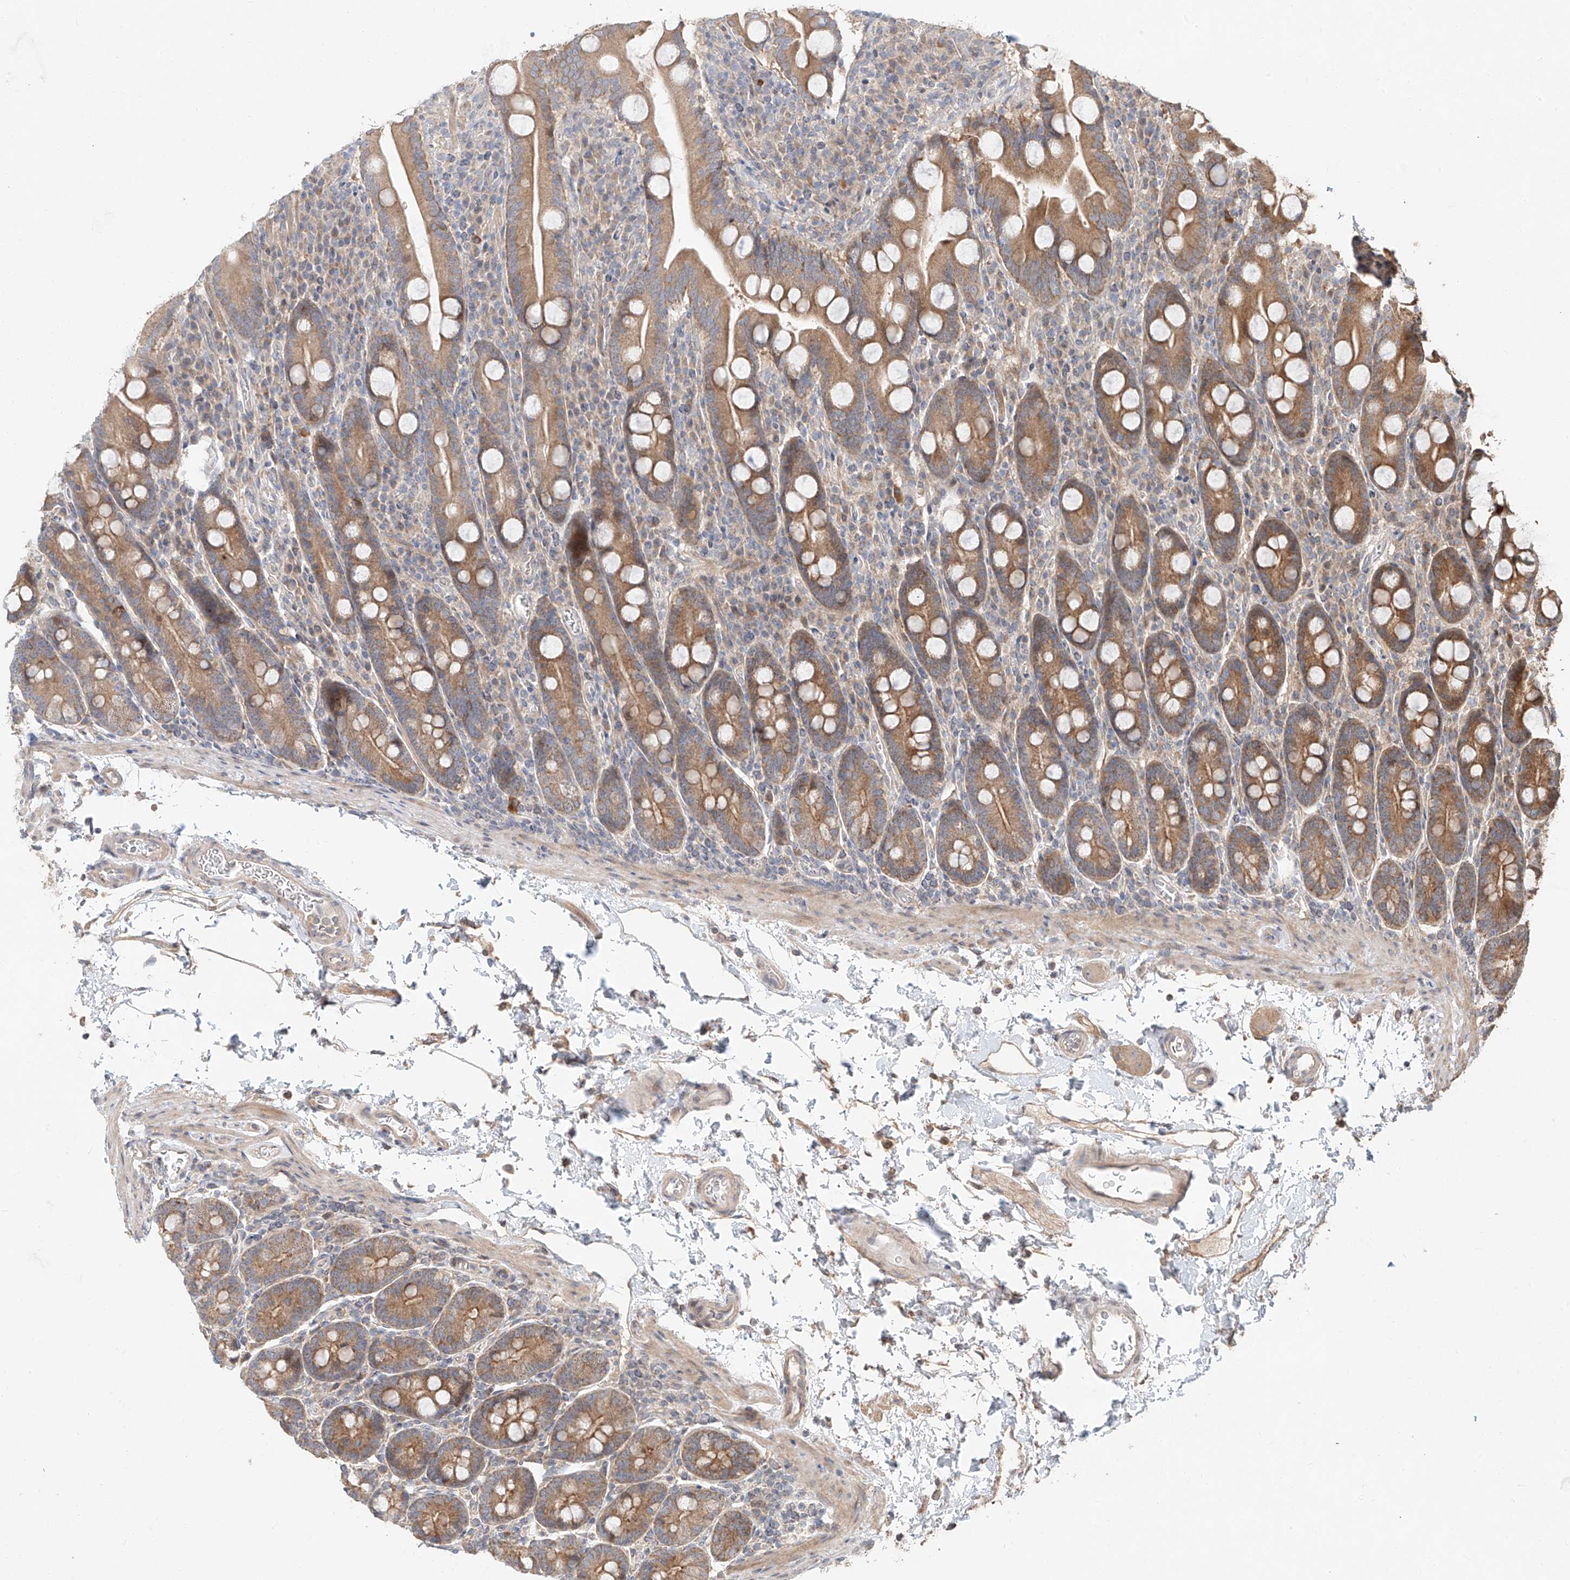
{"staining": {"intensity": "moderate", "quantity": ">75%", "location": "cytoplasmic/membranous"}, "tissue": "duodenum", "cell_type": "Glandular cells", "image_type": "normal", "snomed": [{"axis": "morphology", "description": "Normal tissue, NOS"}, {"axis": "topography", "description": "Duodenum"}], "caption": "Immunohistochemical staining of unremarkable human duodenum reveals medium levels of moderate cytoplasmic/membranous expression in approximately >75% of glandular cells. Using DAB (3,3'-diaminobenzidine) (brown) and hematoxylin (blue) stains, captured at high magnification using brightfield microscopy.", "gene": "TMEM61", "patient": {"sex": "male", "age": 35}}